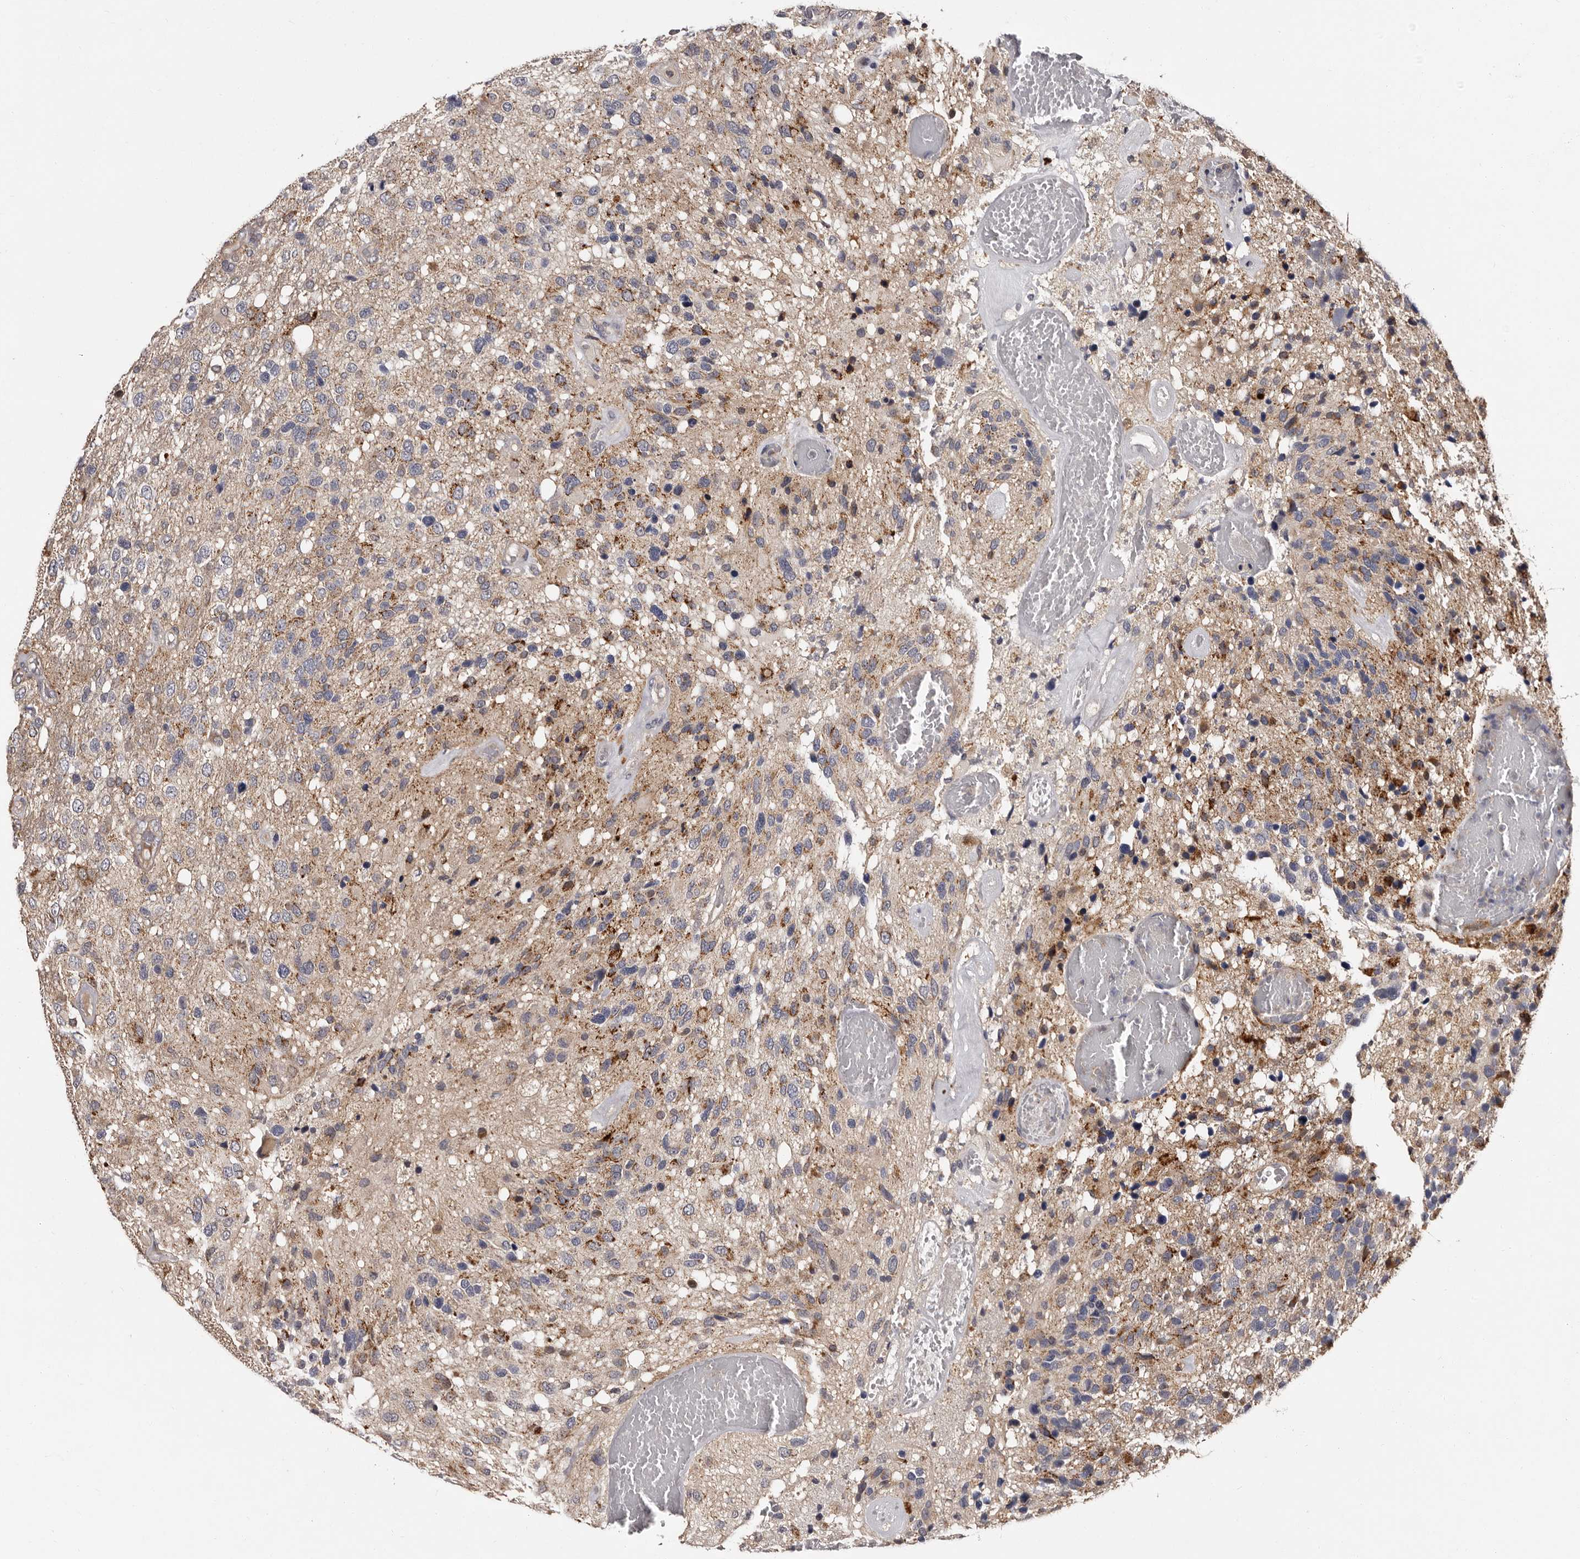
{"staining": {"intensity": "weak", "quantity": "<25%", "location": "cytoplasmic/membranous"}, "tissue": "glioma", "cell_type": "Tumor cells", "image_type": "cancer", "snomed": [{"axis": "morphology", "description": "Glioma, malignant, High grade"}, {"axis": "topography", "description": "Brain"}], "caption": "Tumor cells show no significant staining in glioma.", "gene": "DNPH1", "patient": {"sex": "female", "age": 58}}